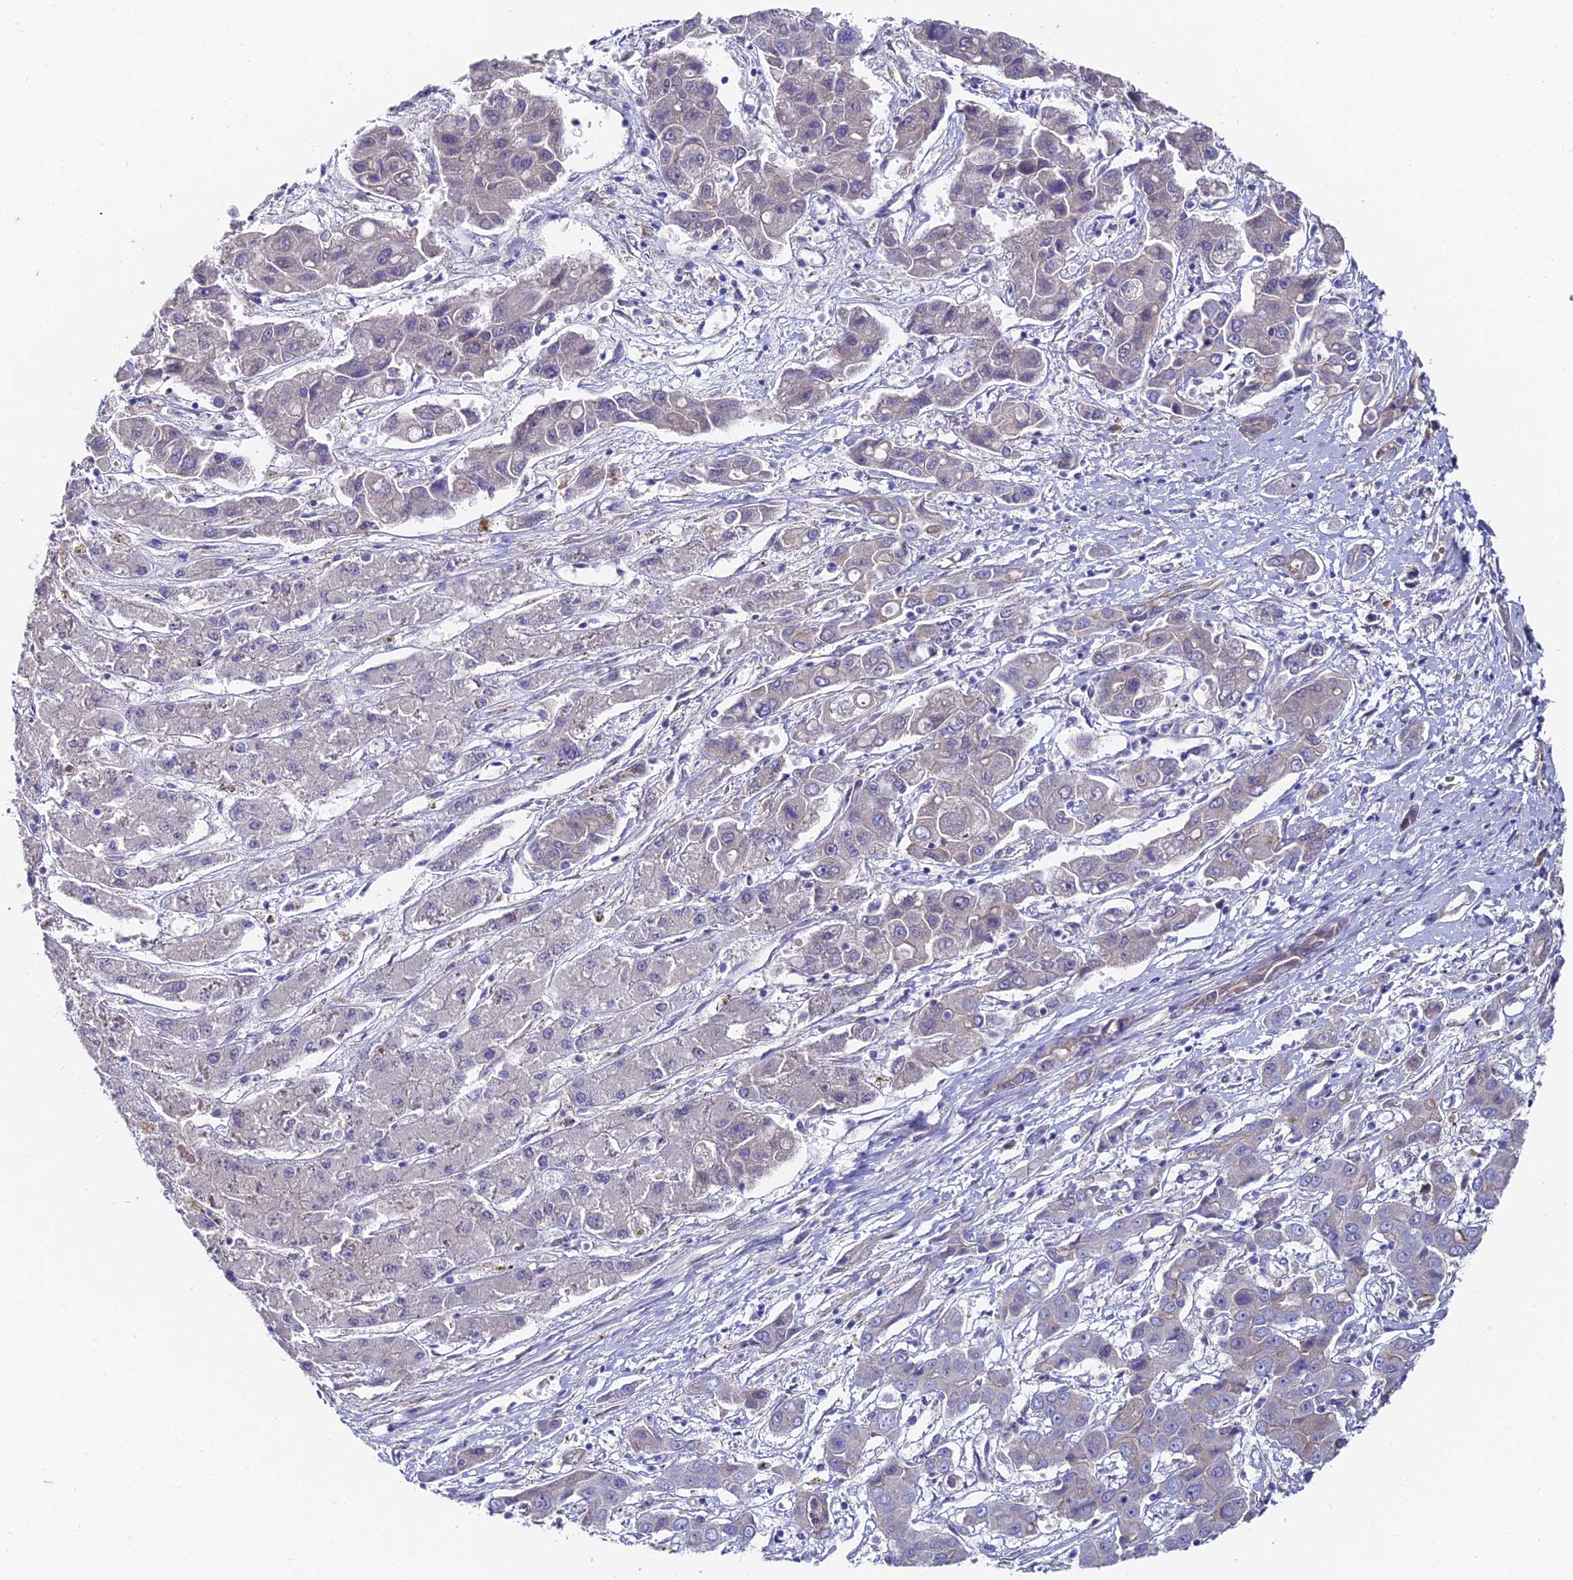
{"staining": {"intensity": "weak", "quantity": "<25%", "location": "cytoplasmic/membranous"}, "tissue": "liver cancer", "cell_type": "Tumor cells", "image_type": "cancer", "snomed": [{"axis": "morphology", "description": "Cholangiocarcinoma"}, {"axis": "topography", "description": "Liver"}], "caption": "Protein analysis of liver cancer exhibits no significant expression in tumor cells.", "gene": "TRIM24", "patient": {"sex": "male", "age": 67}}